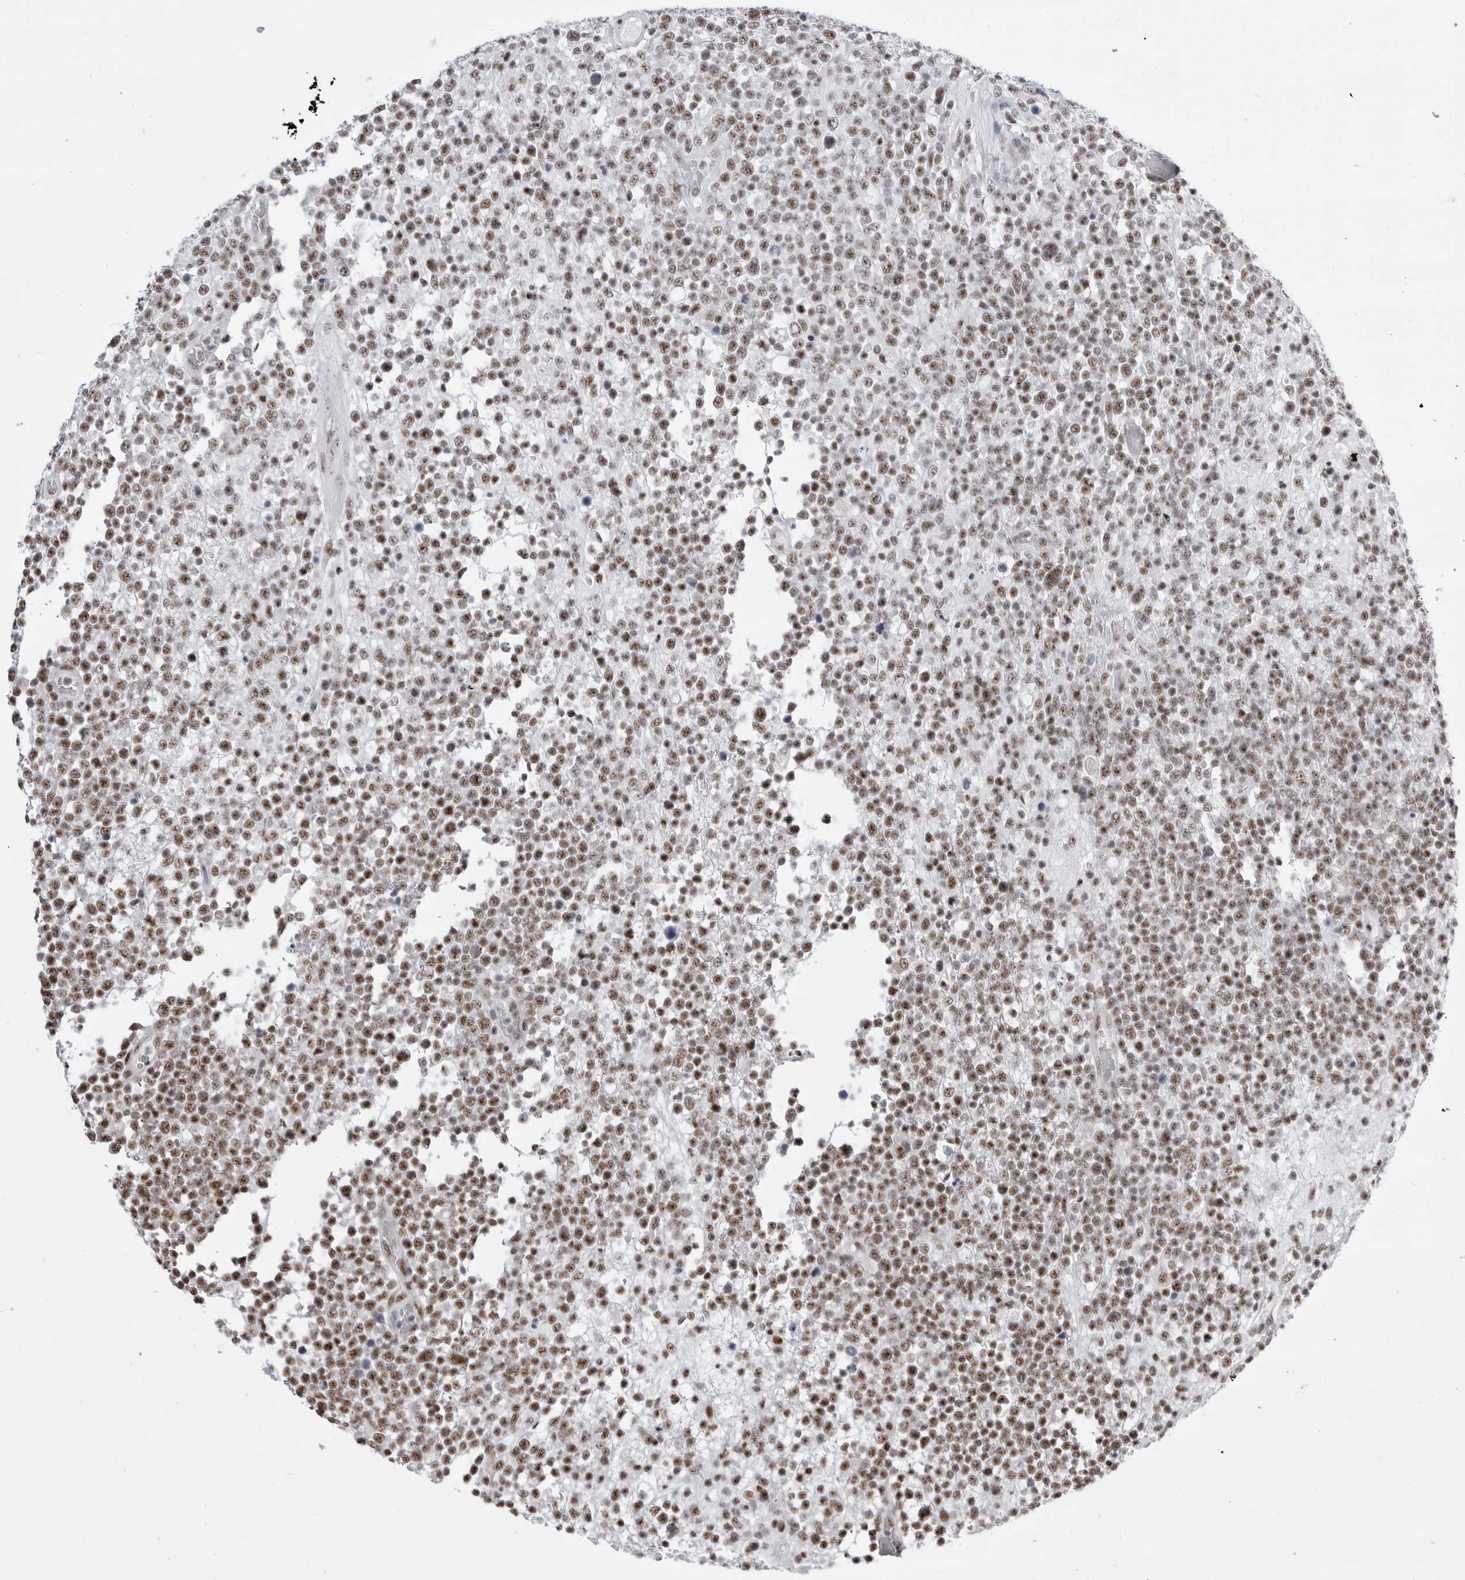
{"staining": {"intensity": "moderate", "quantity": ">75%", "location": "nuclear"}, "tissue": "lymphoma", "cell_type": "Tumor cells", "image_type": "cancer", "snomed": [{"axis": "morphology", "description": "Malignant lymphoma, non-Hodgkin's type, High grade"}, {"axis": "topography", "description": "Colon"}], "caption": "Moderate nuclear expression is seen in about >75% of tumor cells in lymphoma.", "gene": "WRAP53", "patient": {"sex": "female", "age": 53}}